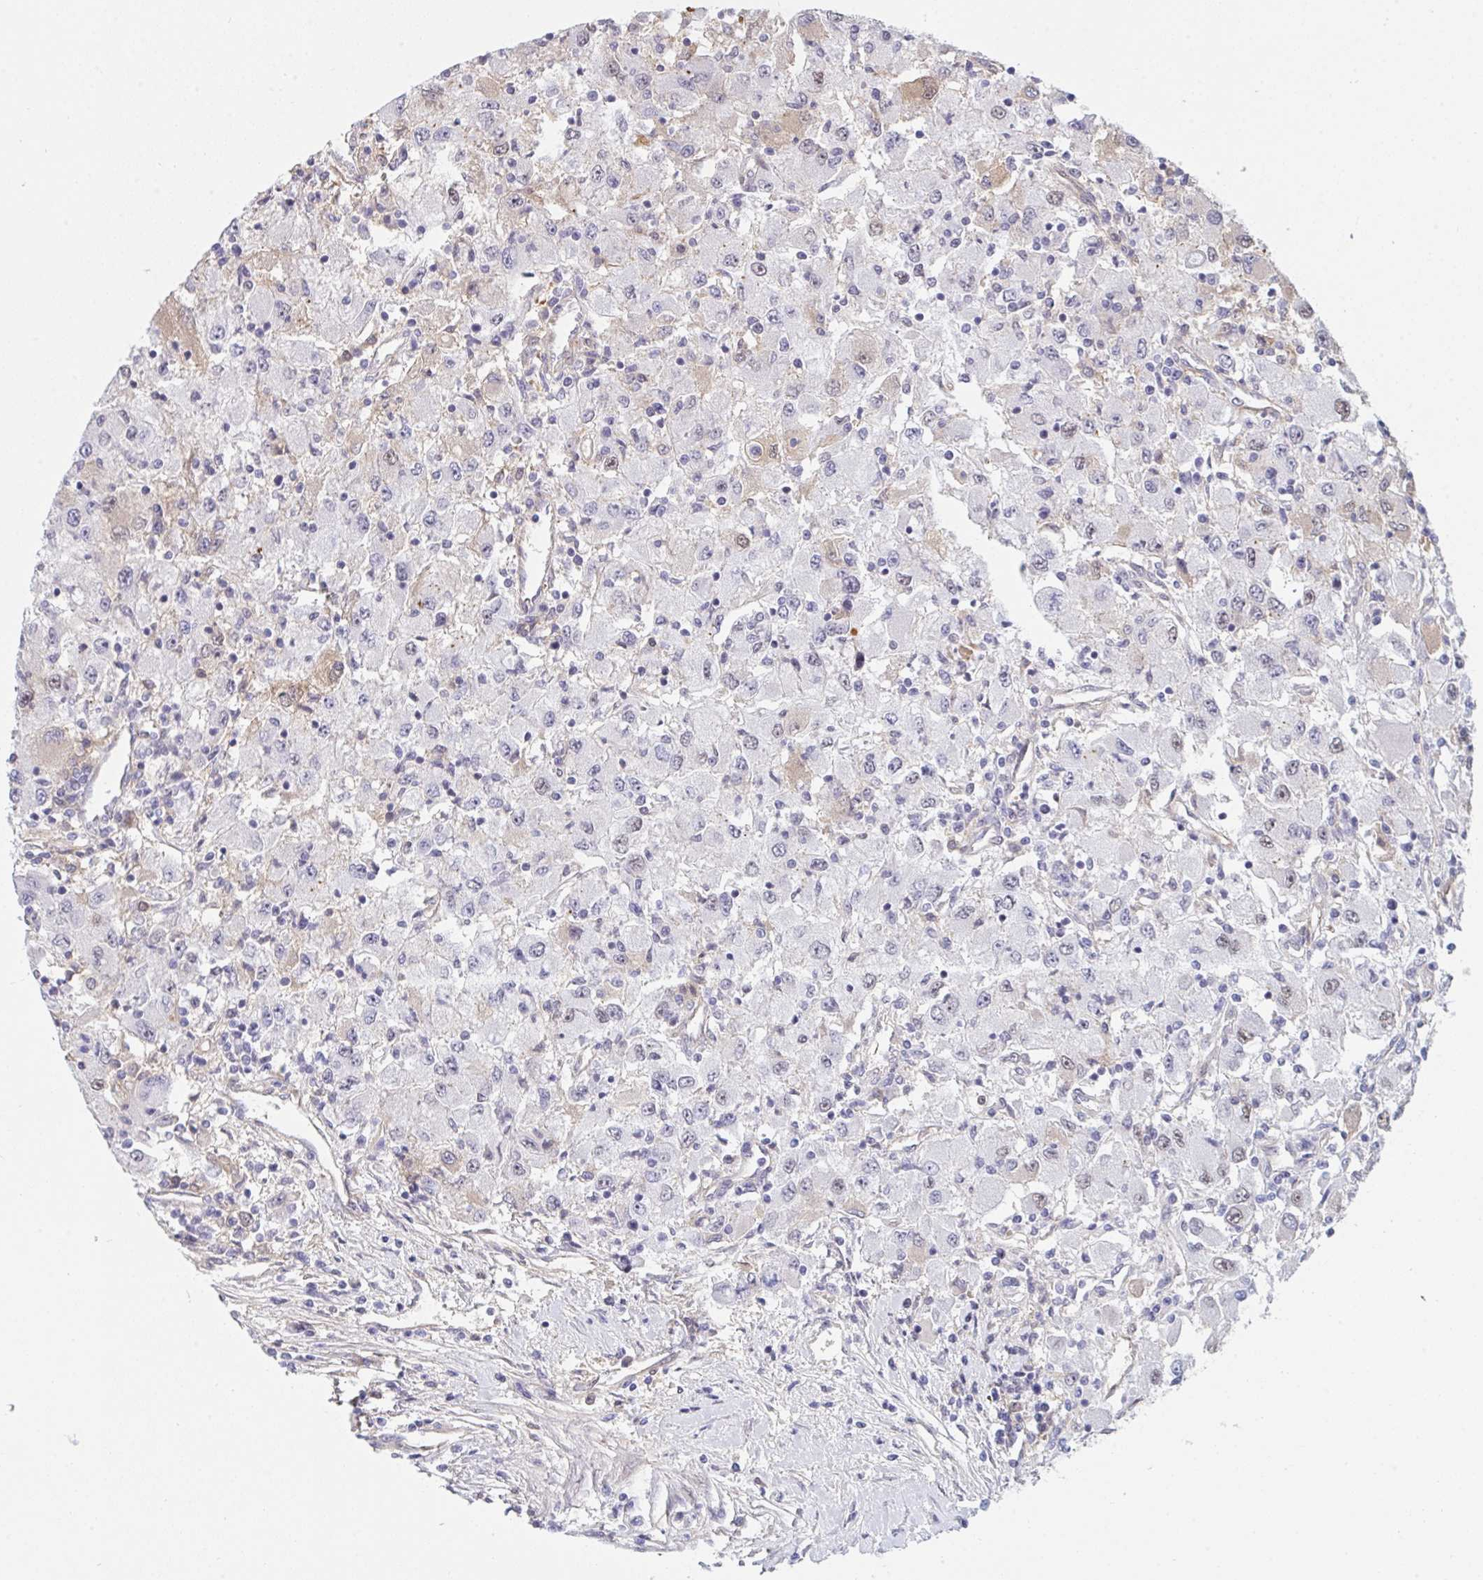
{"staining": {"intensity": "negative", "quantity": "none", "location": "none"}, "tissue": "renal cancer", "cell_type": "Tumor cells", "image_type": "cancer", "snomed": [{"axis": "morphology", "description": "Adenocarcinoma, NOS"}, {"axis": "topography", "description": "Kidney"}], "caption": "Renal adenocarcinoma was stained to show a protein in brown. There is no significant staining in tumor cells.", "gene": "DSCAML1", "patient": {"sex": "female", "age": 67}}